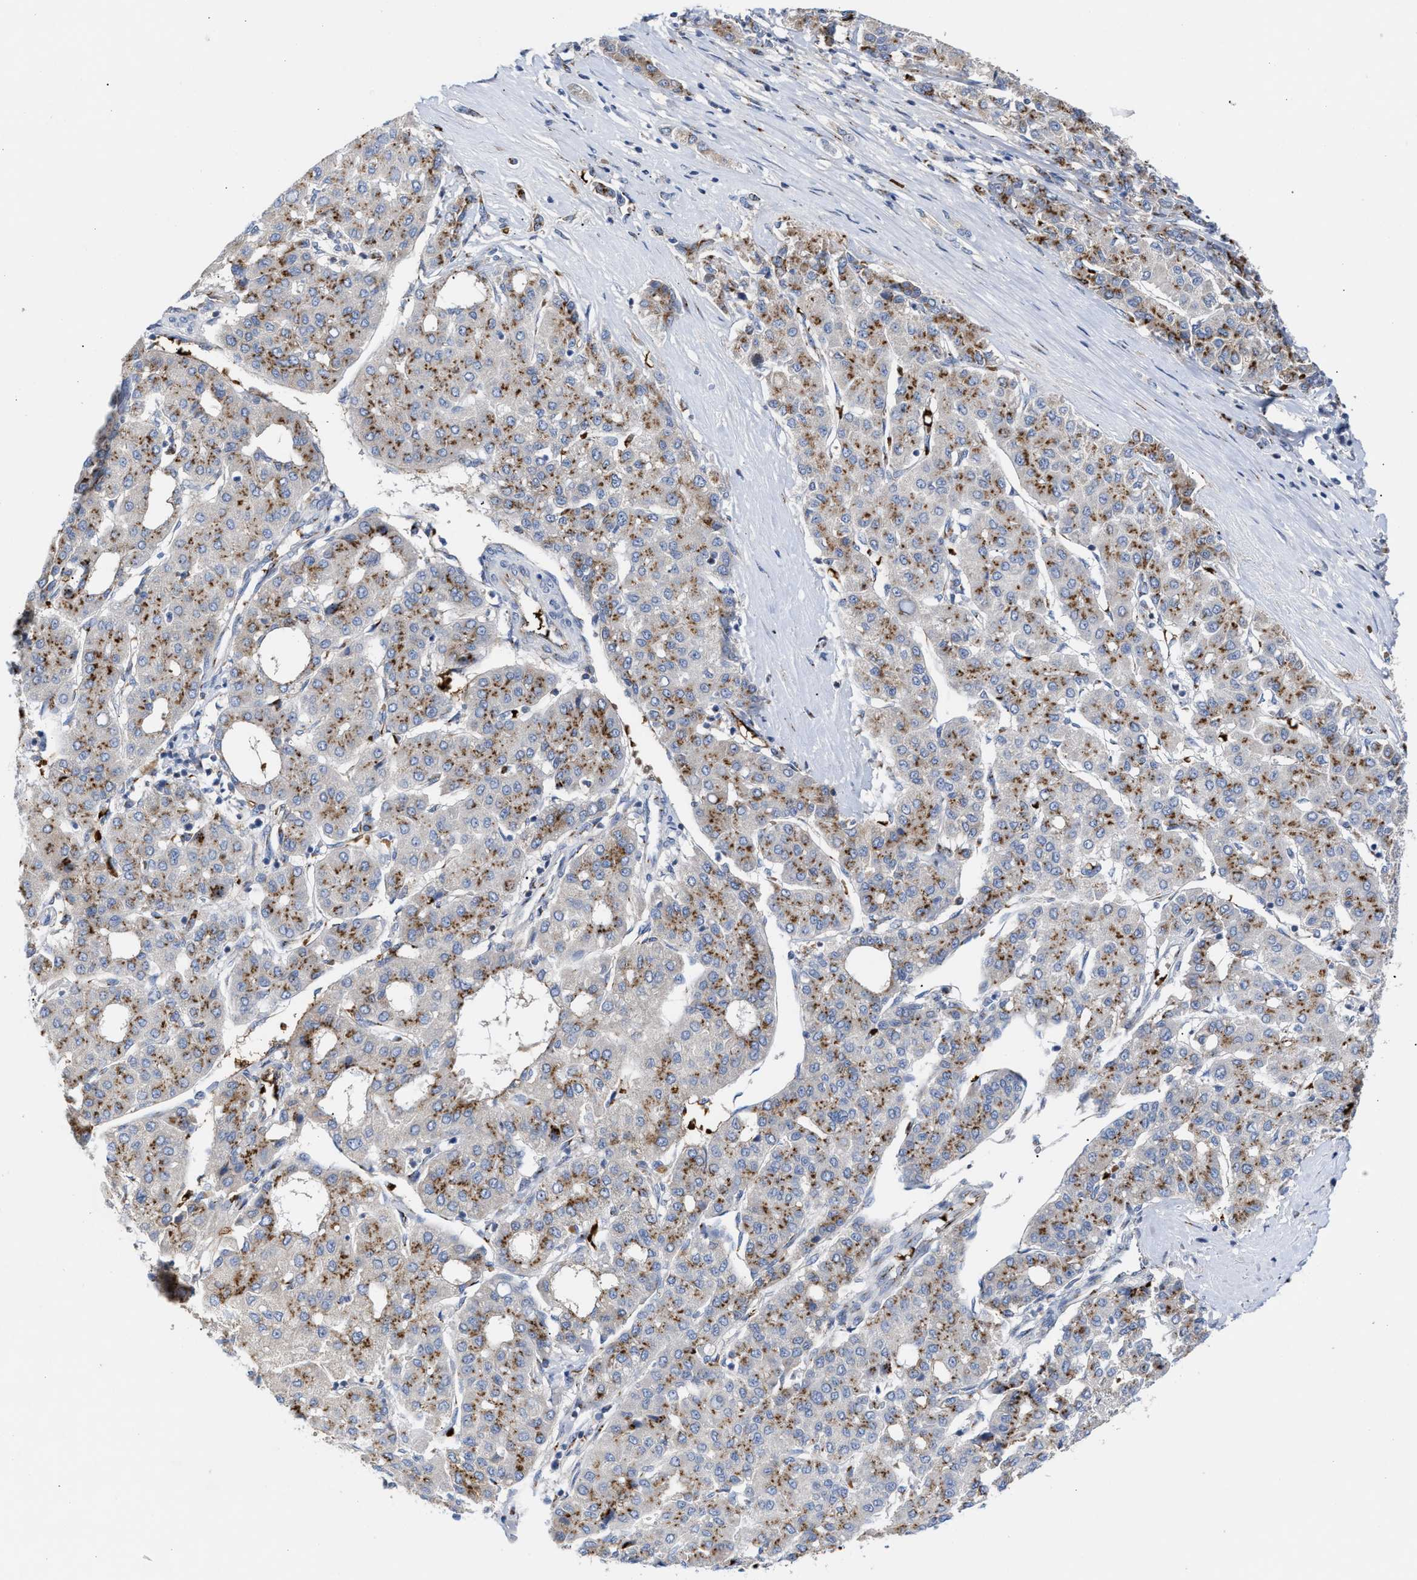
{"staining": {"intensity": "strong", "quantity": "25%-75%", "location": "cytoplasmic/membranous"}, "tissue": "liver cancer", "cell_type": "Tumor cells", "image_type": "cancer", "snomed": [{"axis": "morphology", "description": "Carcinoma, Hepatocellular, NOS"}, {"axis": "topography", "description": "Liver"}], "caption": "IHC histopathology image of human liver hepatocellular carcinoma stained for a protein (brown), which reveals high levels of strong cytoplasmic/membranous positivity in about 25%-75% of tumor cells.", "gene": "CCL2", "patient": {"sex": "male", "age": 65}}